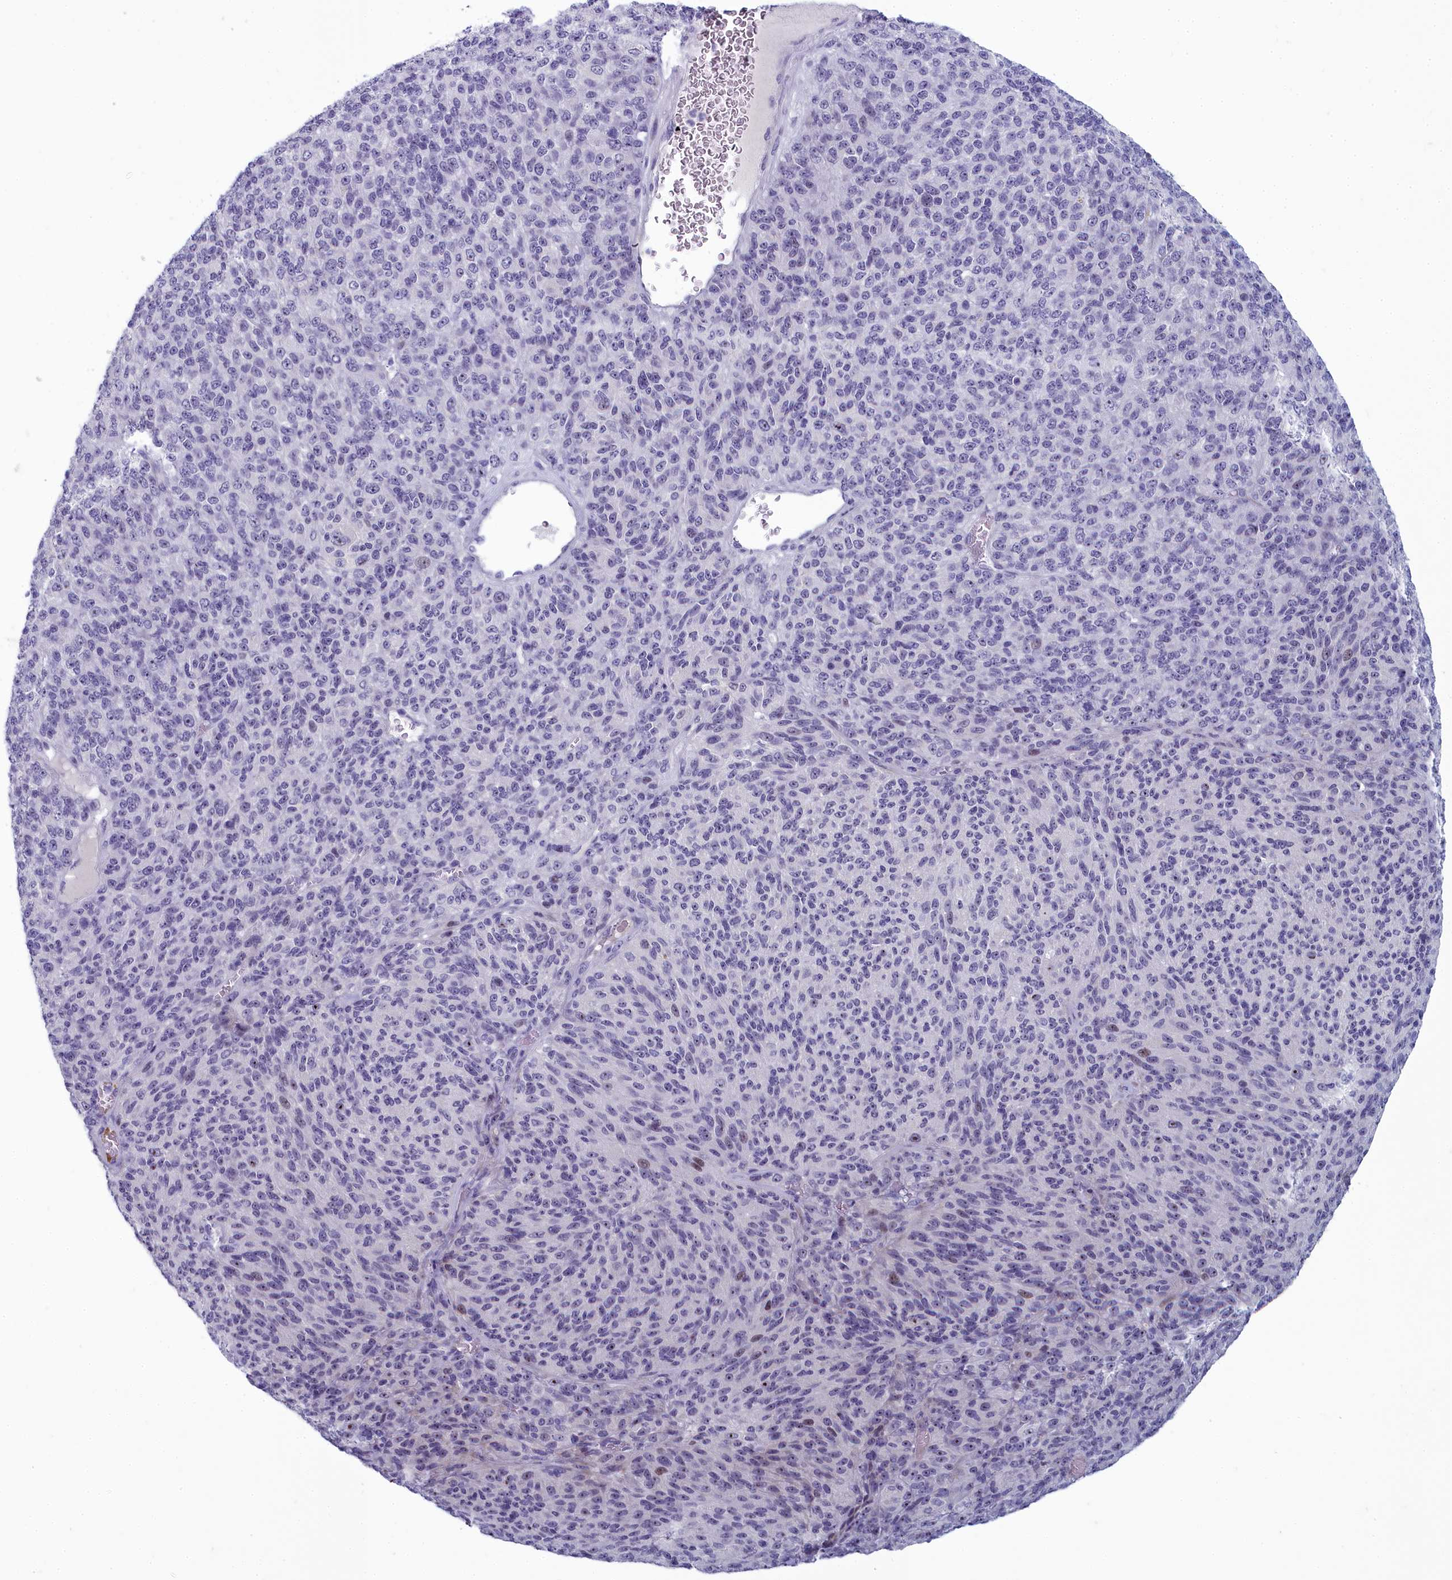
{"staining": {"intensity": "negative", "quantity": "none", "location": "none"}, "tissue": "melanoma", "cell_type": "Tumor cells", "image_type": "cancer", "snomed": [{"axis": "morphology", "description": "Malignant melanoma, Metastatic site"}, {"axis": "topography", "description": "Brain"}], "caption": "The histopathology image exhibits no staining of tumor cells in melanoma.", "gene": "INSYN2A", "patient": {"sex": "female", "age": 56}}